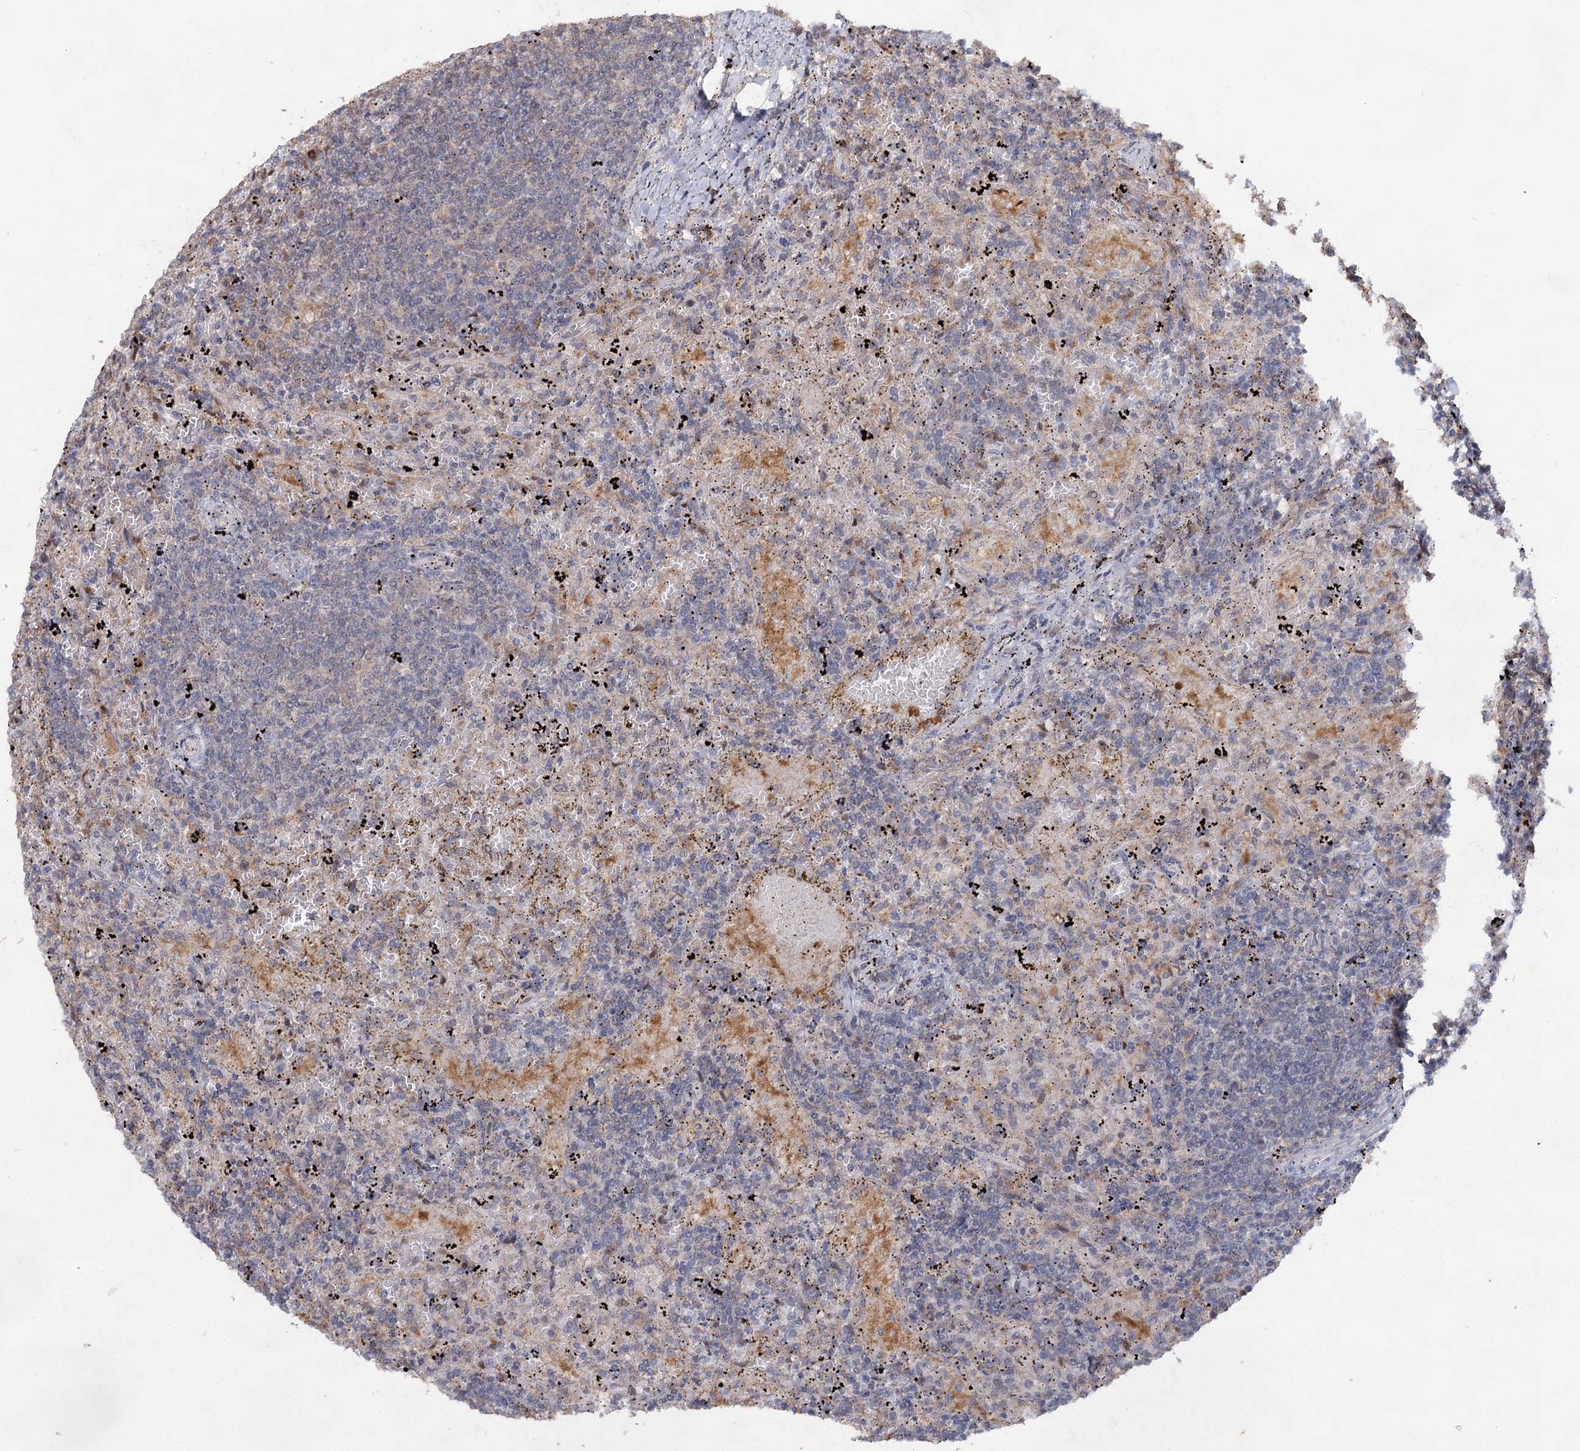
{"staining": {"intensity": "negative", "quantity": "none", "location": "none"}, "tissue": "lymphoma", "cell_type": "Tumor cells", "image_type": "cancer", "snomed": [{"axis": "morphology", "description": "Malignant lymphoma, non-Hodgkin's type, Low grade"}, {"axis": "topography", "description": "Spleen"}], "caption": "This is an immunohistochemistry histopathology image of human lymphoma. There is no expression in tumor cells.", "gene": "ACTR6", "patient": {"sex": "male", "age": 76}}